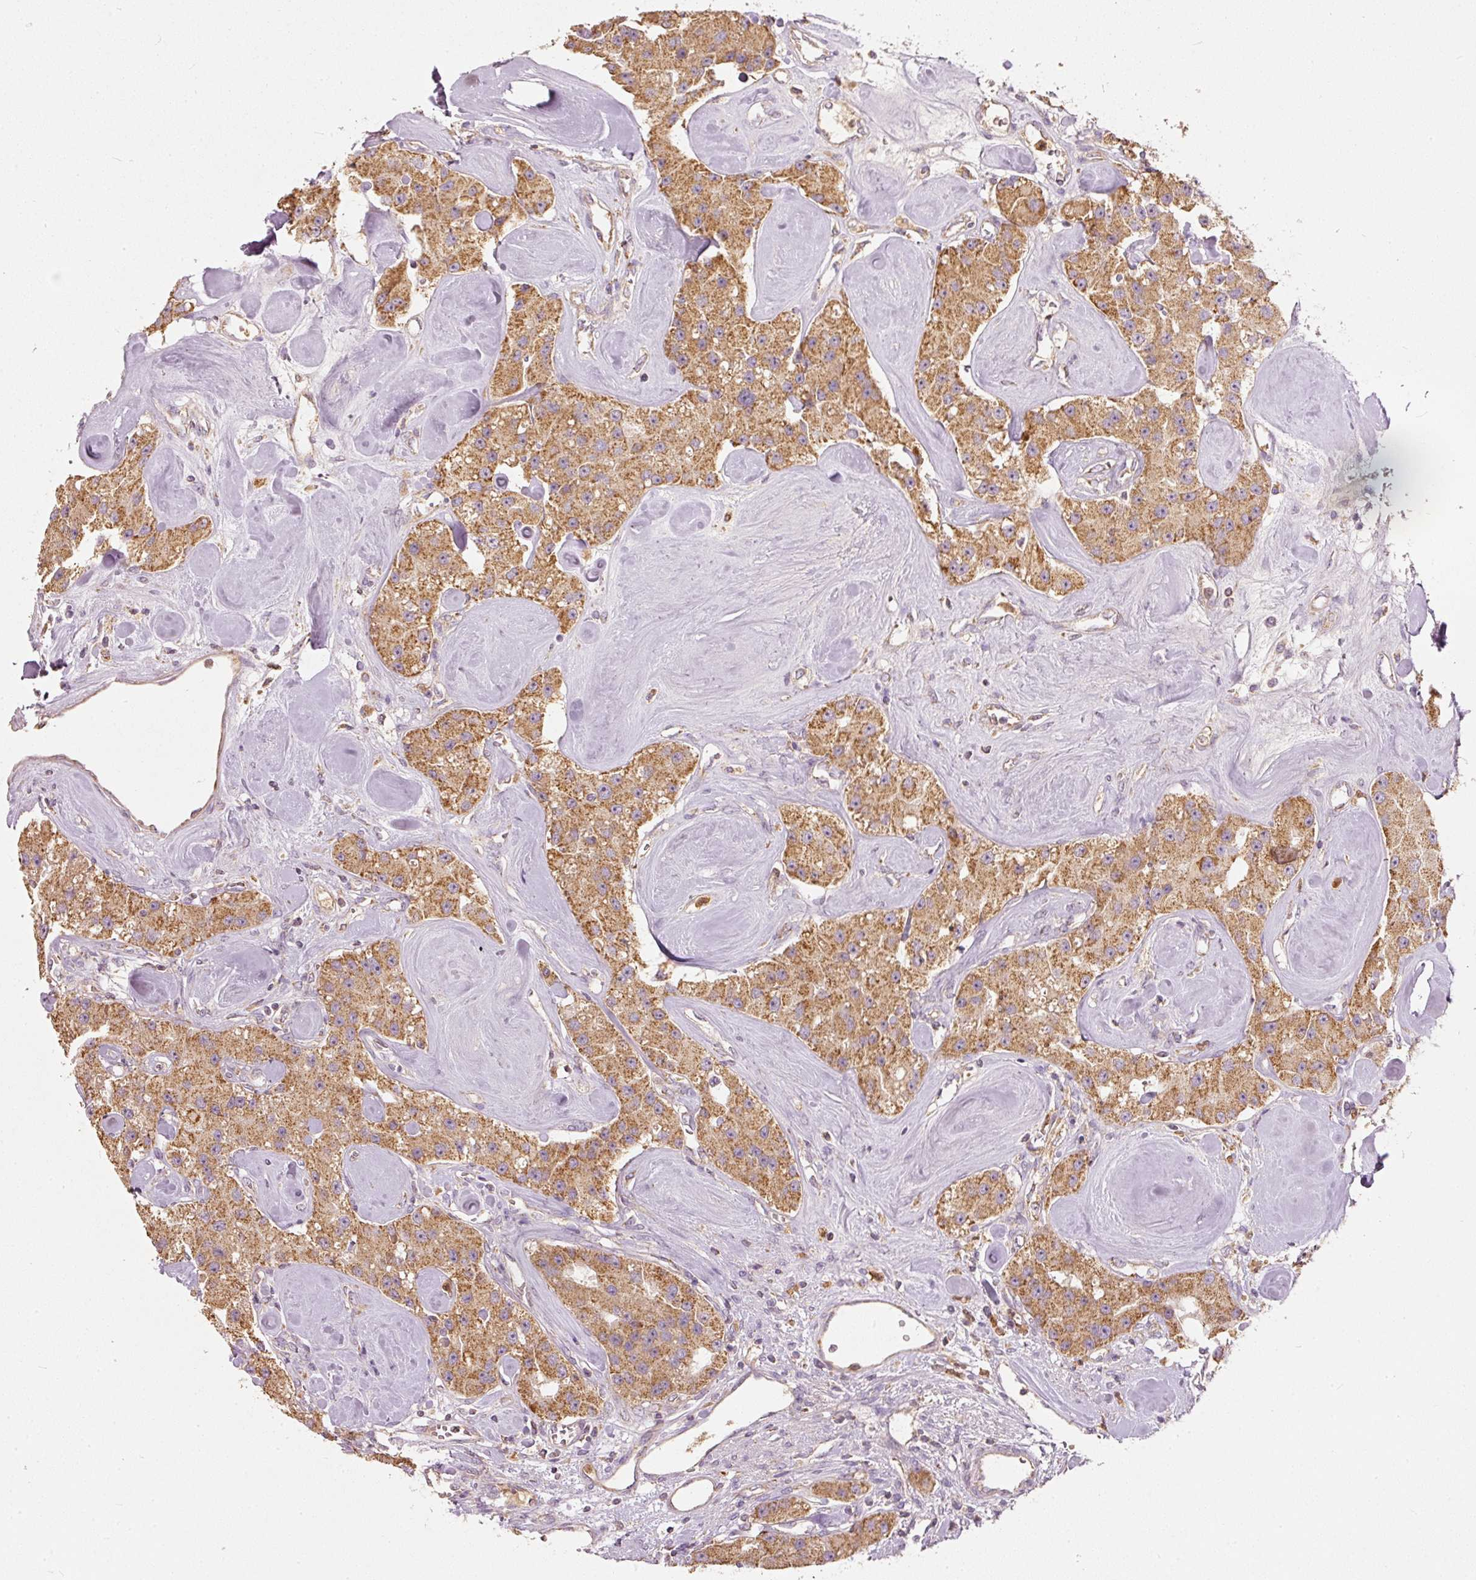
{"staining": {"intensity": "moderate", "quantity": ">75%", "location": "cytoplasmic/membranous"}, "tissue": "carcinoid", "cell_type": "Tumor cells", "image_type": "cancer", "snomed": [{"axis": "morphology", "description": "Carcinoid, malignant, NOS"}, {"axis": "topography", "description": "Pancreas"}], "caption": "Brown immunohistochemical staining in malignant carcinoid displays moderate cytoplasmic/membranous staining in approximately >75% of tumor cells. The staining was performed using DAB, with brown indicating positive protein expression. Nuclei are stained blue with hematoxylin.", "gene": "PSENEN", "patient": {"sex": "male", "age": 41}}